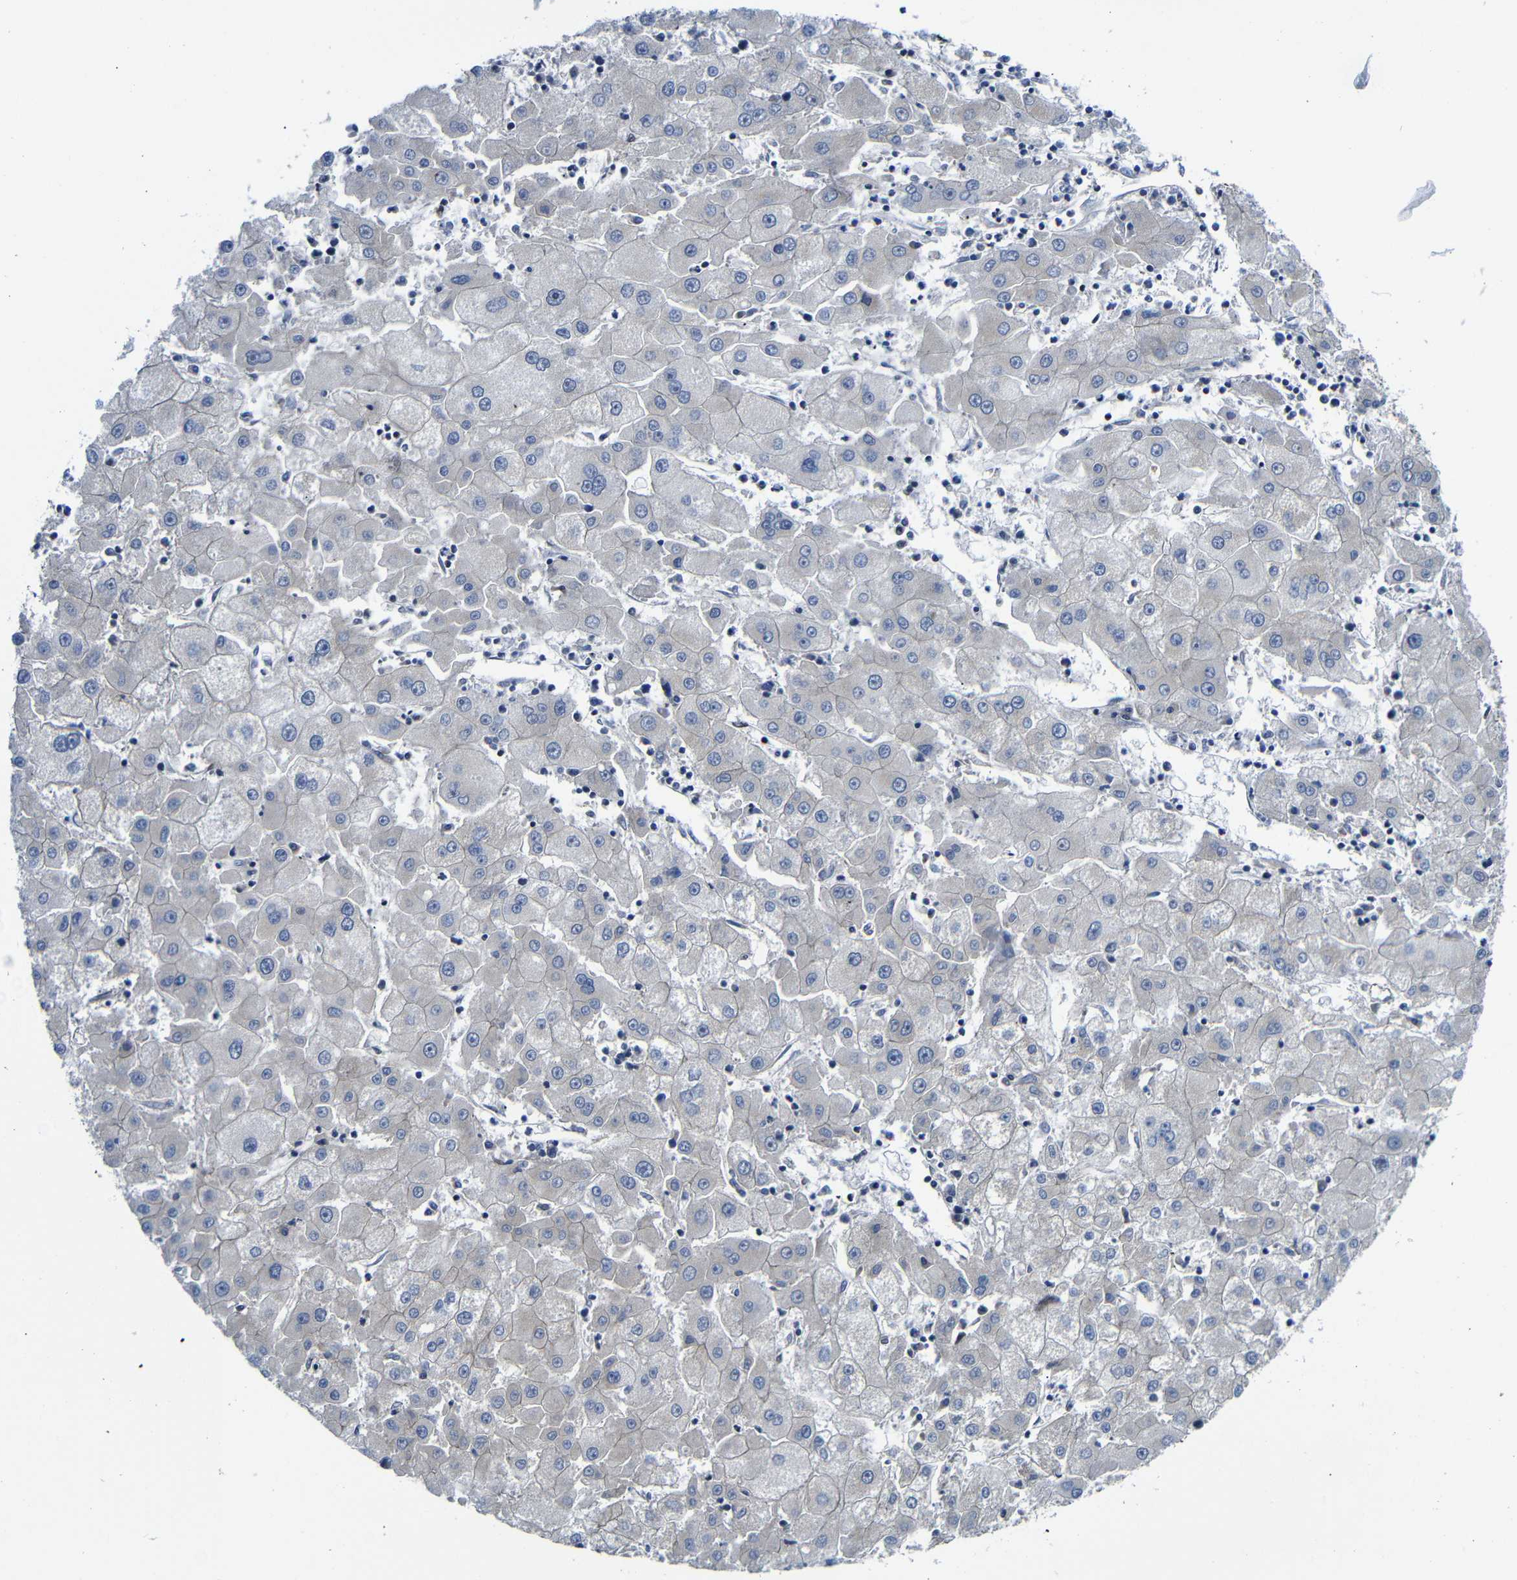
{"staining": {"intensity": "negative", "quantity": "none", "location": "none"}, "tissue": "liver cancer", "cell_type": "Tumor cells", "image_type": "cancer", "snomed": [{"axis": "morphology", "description": "Carcinoma, Hepatocellular, NOS"}, {"axis": "topography", "description": "Liver"}], "caption": "Histopathology image shows no significant protein positivity in tumor cells of liver cancer.", "gene": "PARP14", "patient": {"sex": "male", "age": 72}}